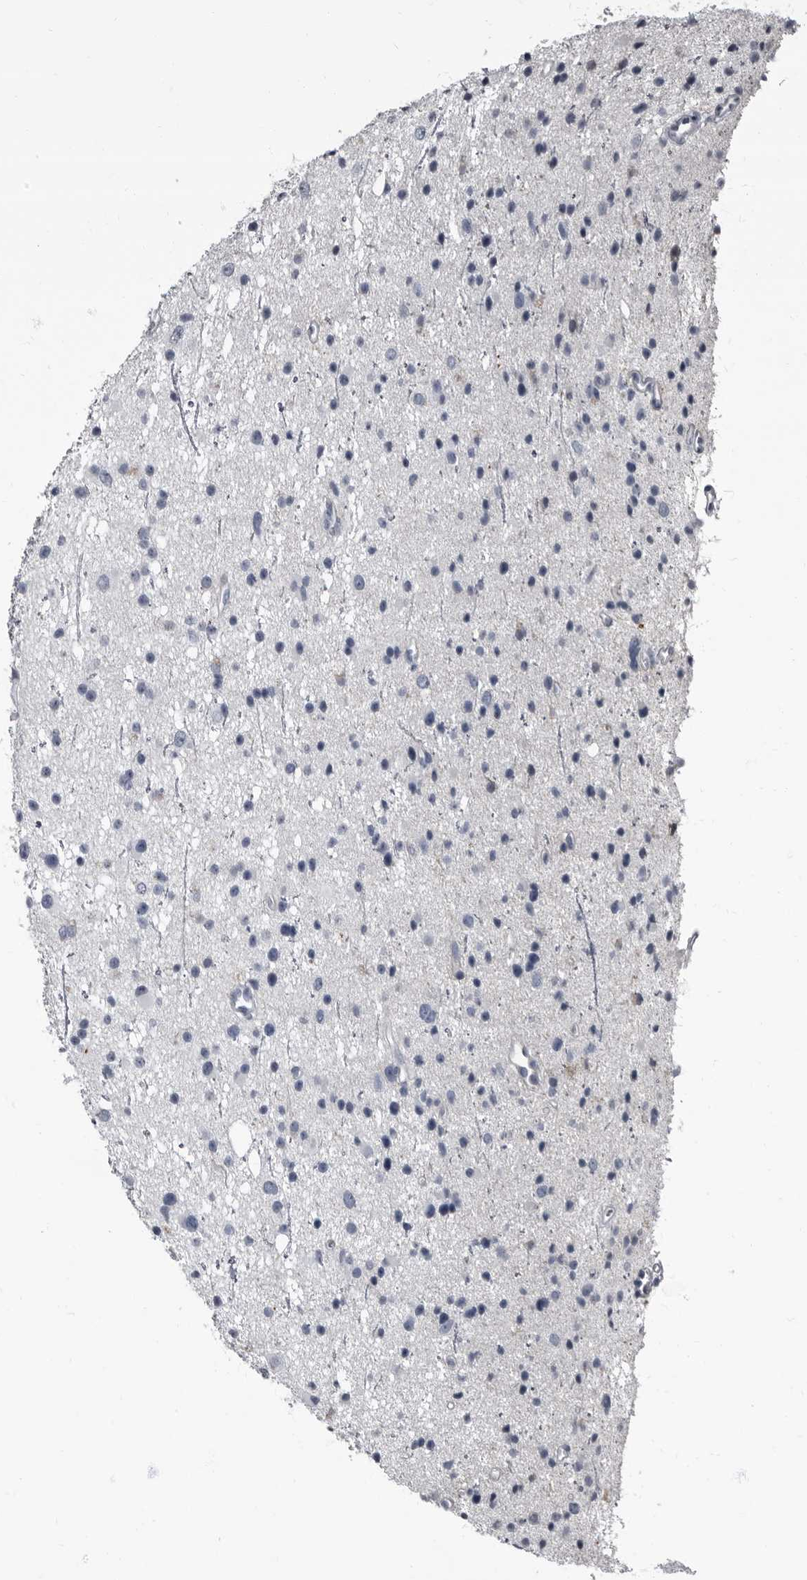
{"staining": {"intensity": "negative", "quantity": "none", "location": "none"}, "tissue": "glioma", "cell_type": "Tumor cells", "image_type": "cancer", "snomed": [{"axis": "morphology", "description": "Glioma, malignant, Low grade"}, {"axis": "topography", "description": "Cerebral cortex"}], "caption": "DAB immunohistochemical staining of human low-grade glioma (malignant) shows no significant positivity in tumor cells.", "gene": "TPD52L1", "patient": {"sex": "female", "age": 39}}